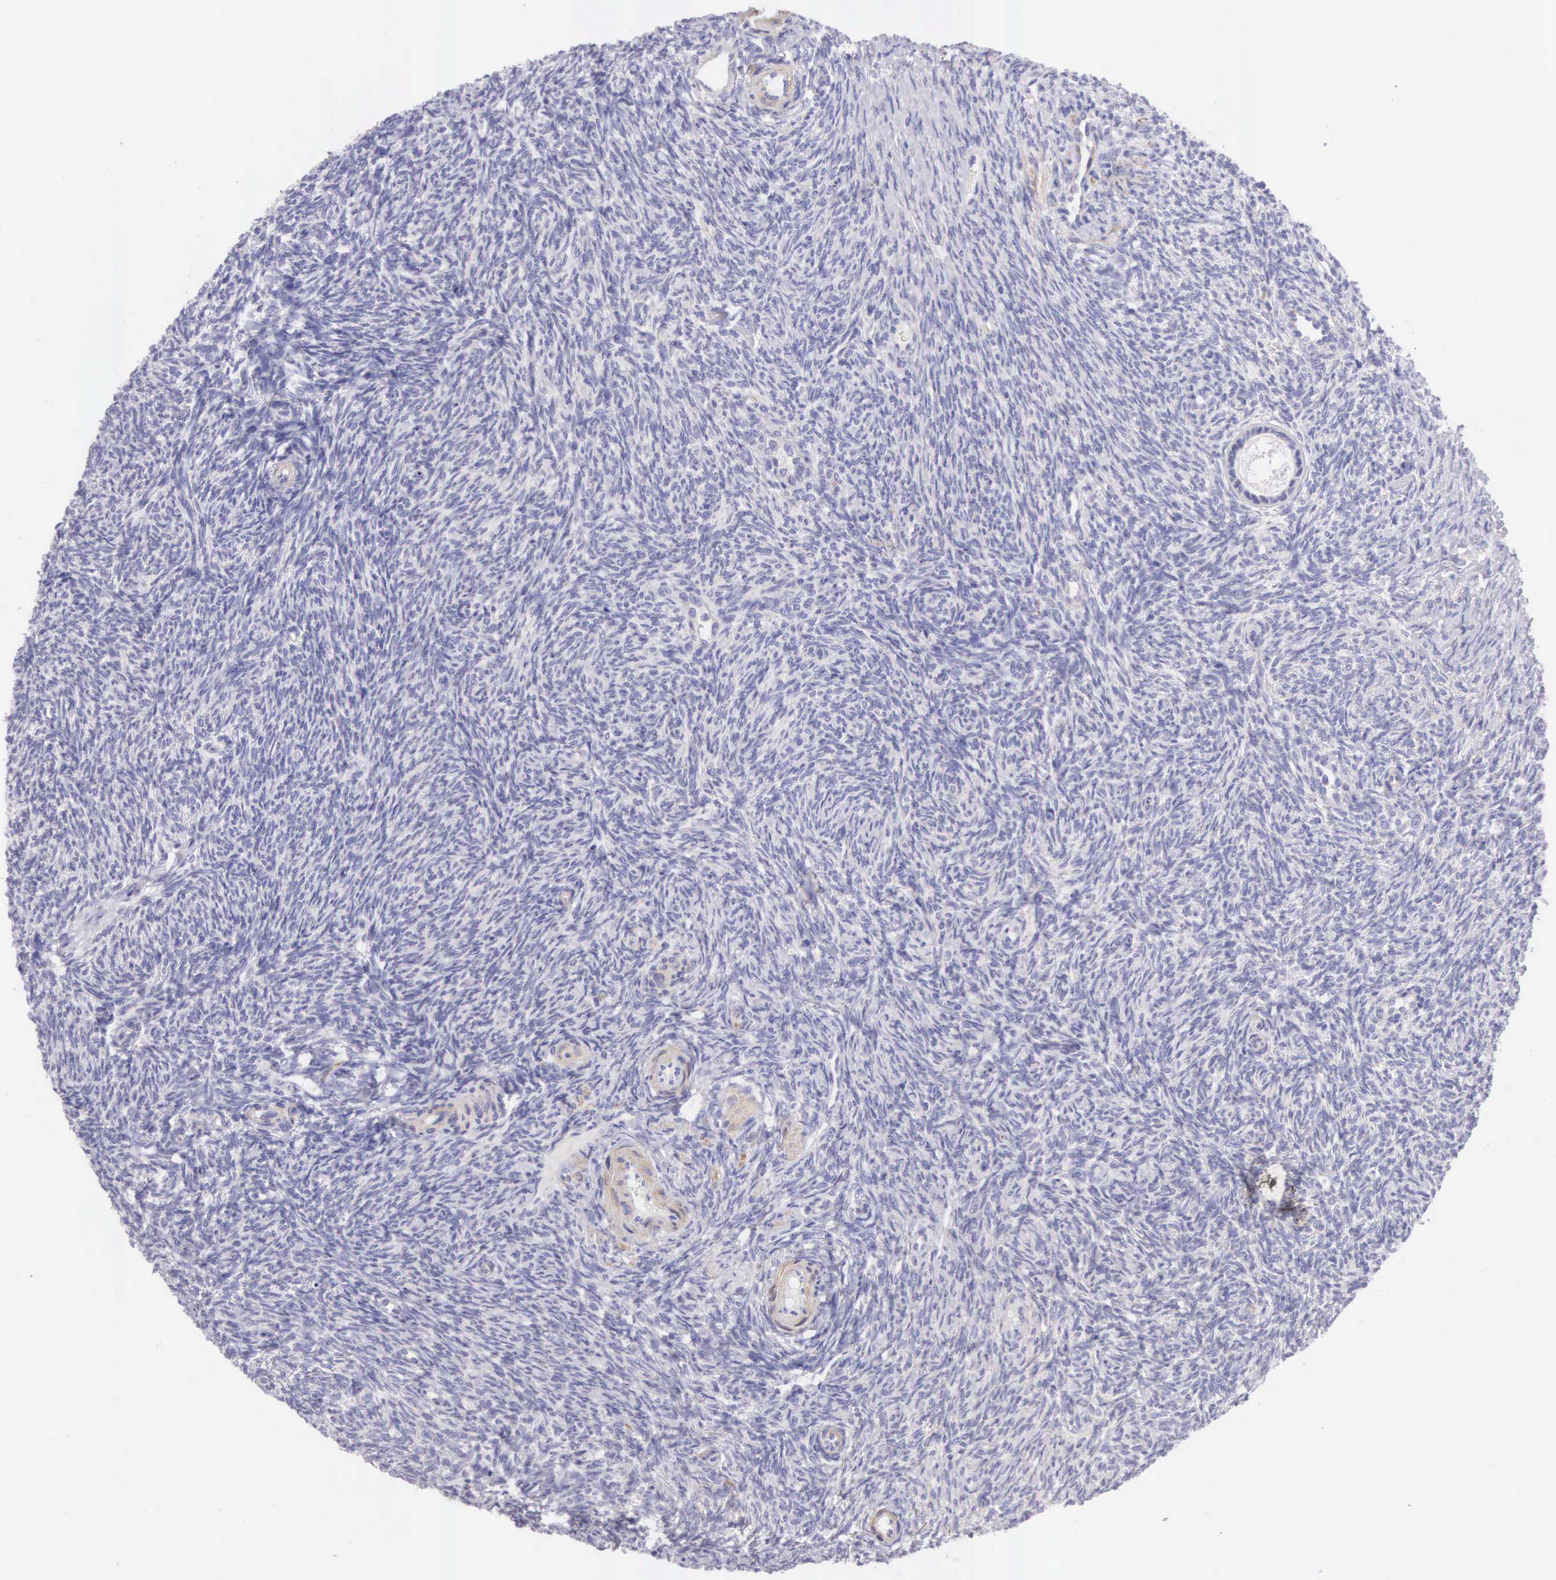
{"staining": {"intensity": "negative", "quantity": "none", "location": "none"}, "tissue": "ovary", "cell_type": "Follicle cells", "image_type": "normal", "snomed": [{"axis": "morphology", "description": "Normal tissue, NOS"}, {"axis": "topography", "description": "Ovary"}], "caption": "Protein analysis of benign ovary displays no significant positivity in follicle cells. (Brightfield microscopy of DAB IHC at high magnification).", "gene": "ARFGAP3", "patient": {"sex": "female", "age": 32}}